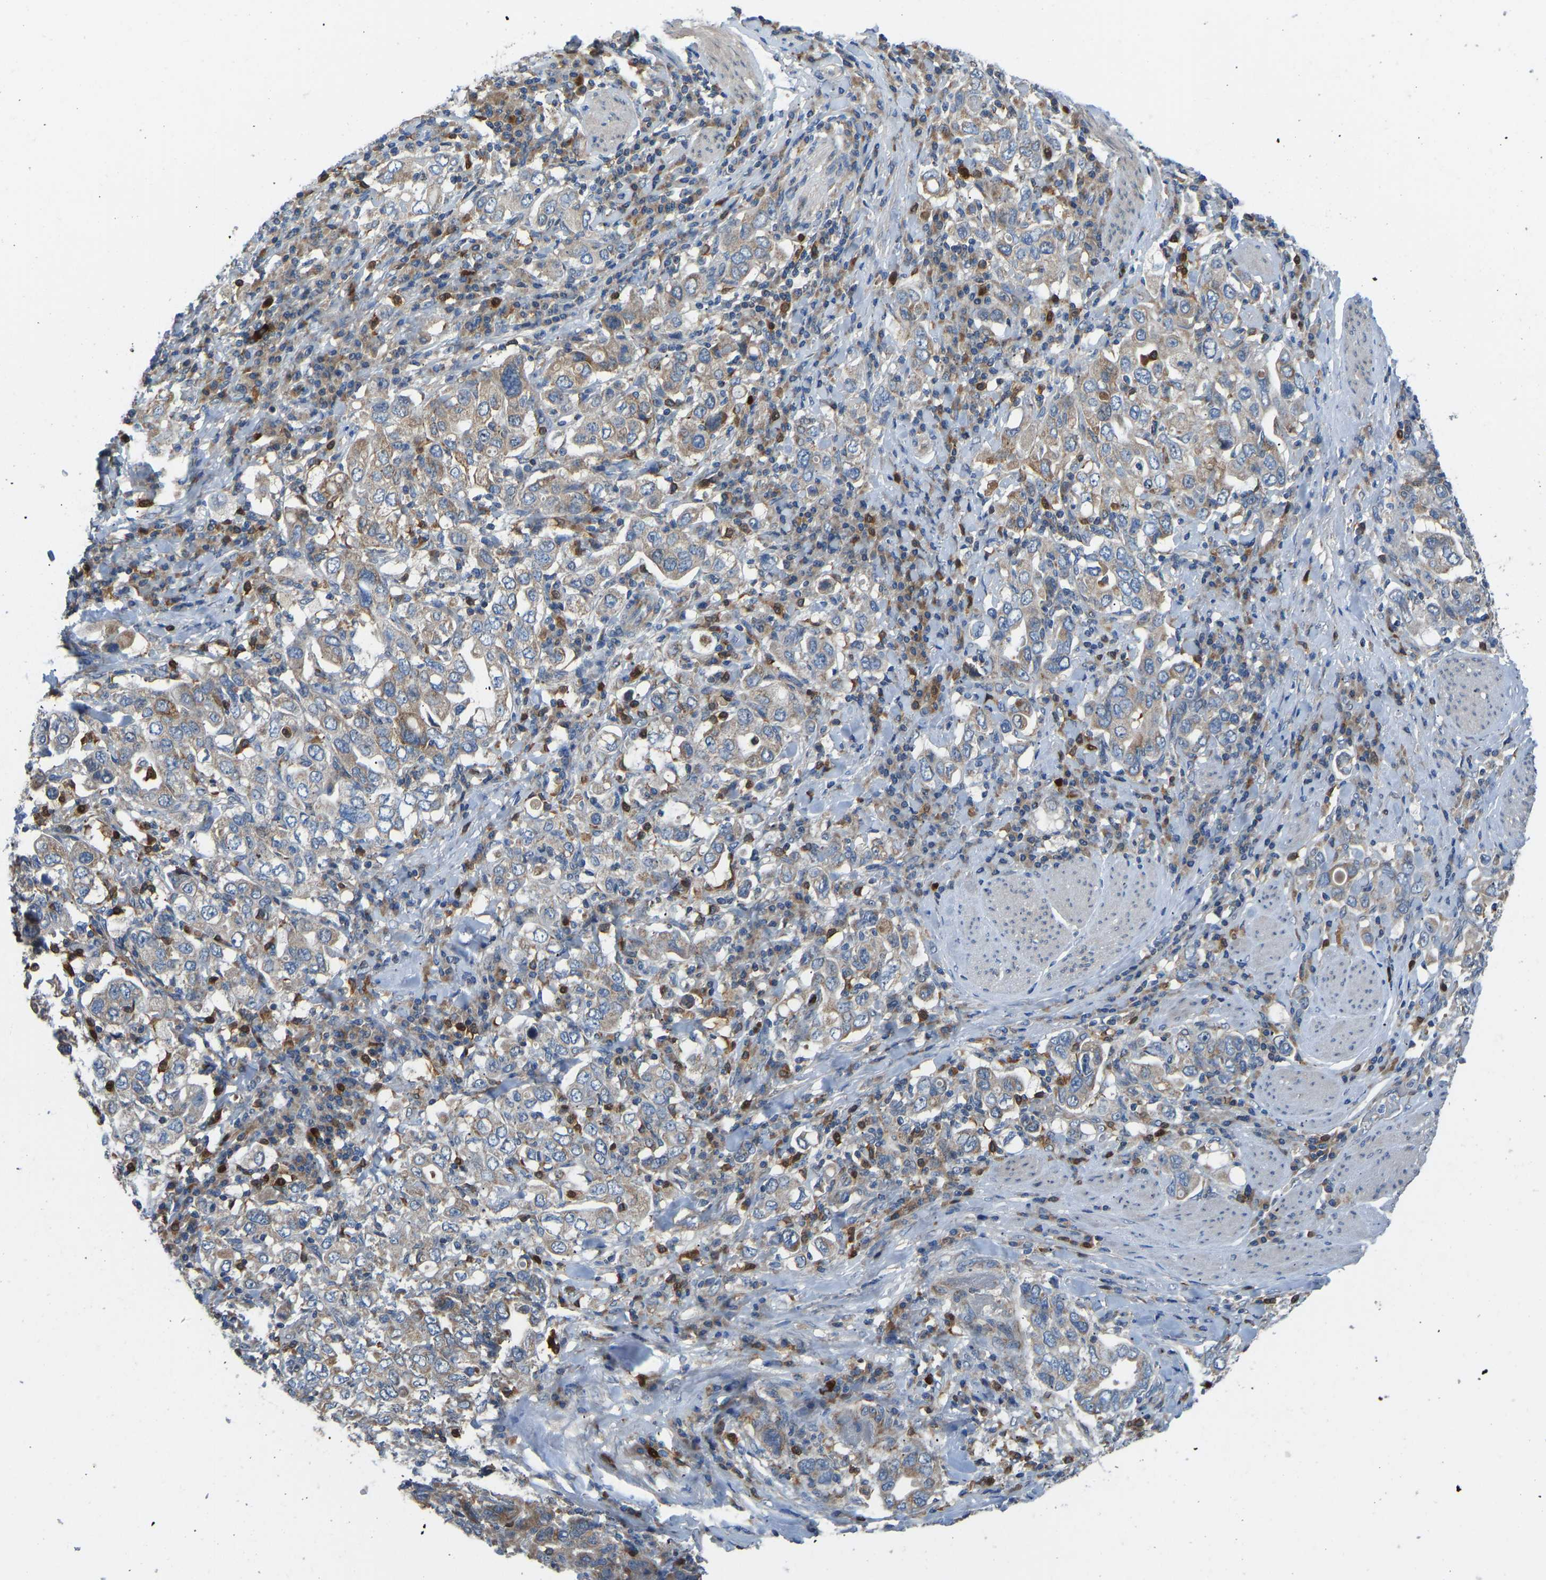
{"staining": {"intensity": "moderate", "quantity": "<25%", "location": "cytoplasmic/membranous"}, "tissue": "stomach cancer", "cell_type": "Tumor cells", "image_type": "cancer", "snomed": [{"axis": "morphology", "description": "Adenocarcinoma, NOS"}, {"axis": "topography", "description": "Stomach, upper"}], "caption": "High-power microscopy captured an immunohistochemistry histopathology image of adenocarcinoma (stomach), revealing moderate cytoplasmic/membranous positivity in about <25% of tumor cells.", "gene": "RBP1", "patient": {"sex": "male", "age": 62}}